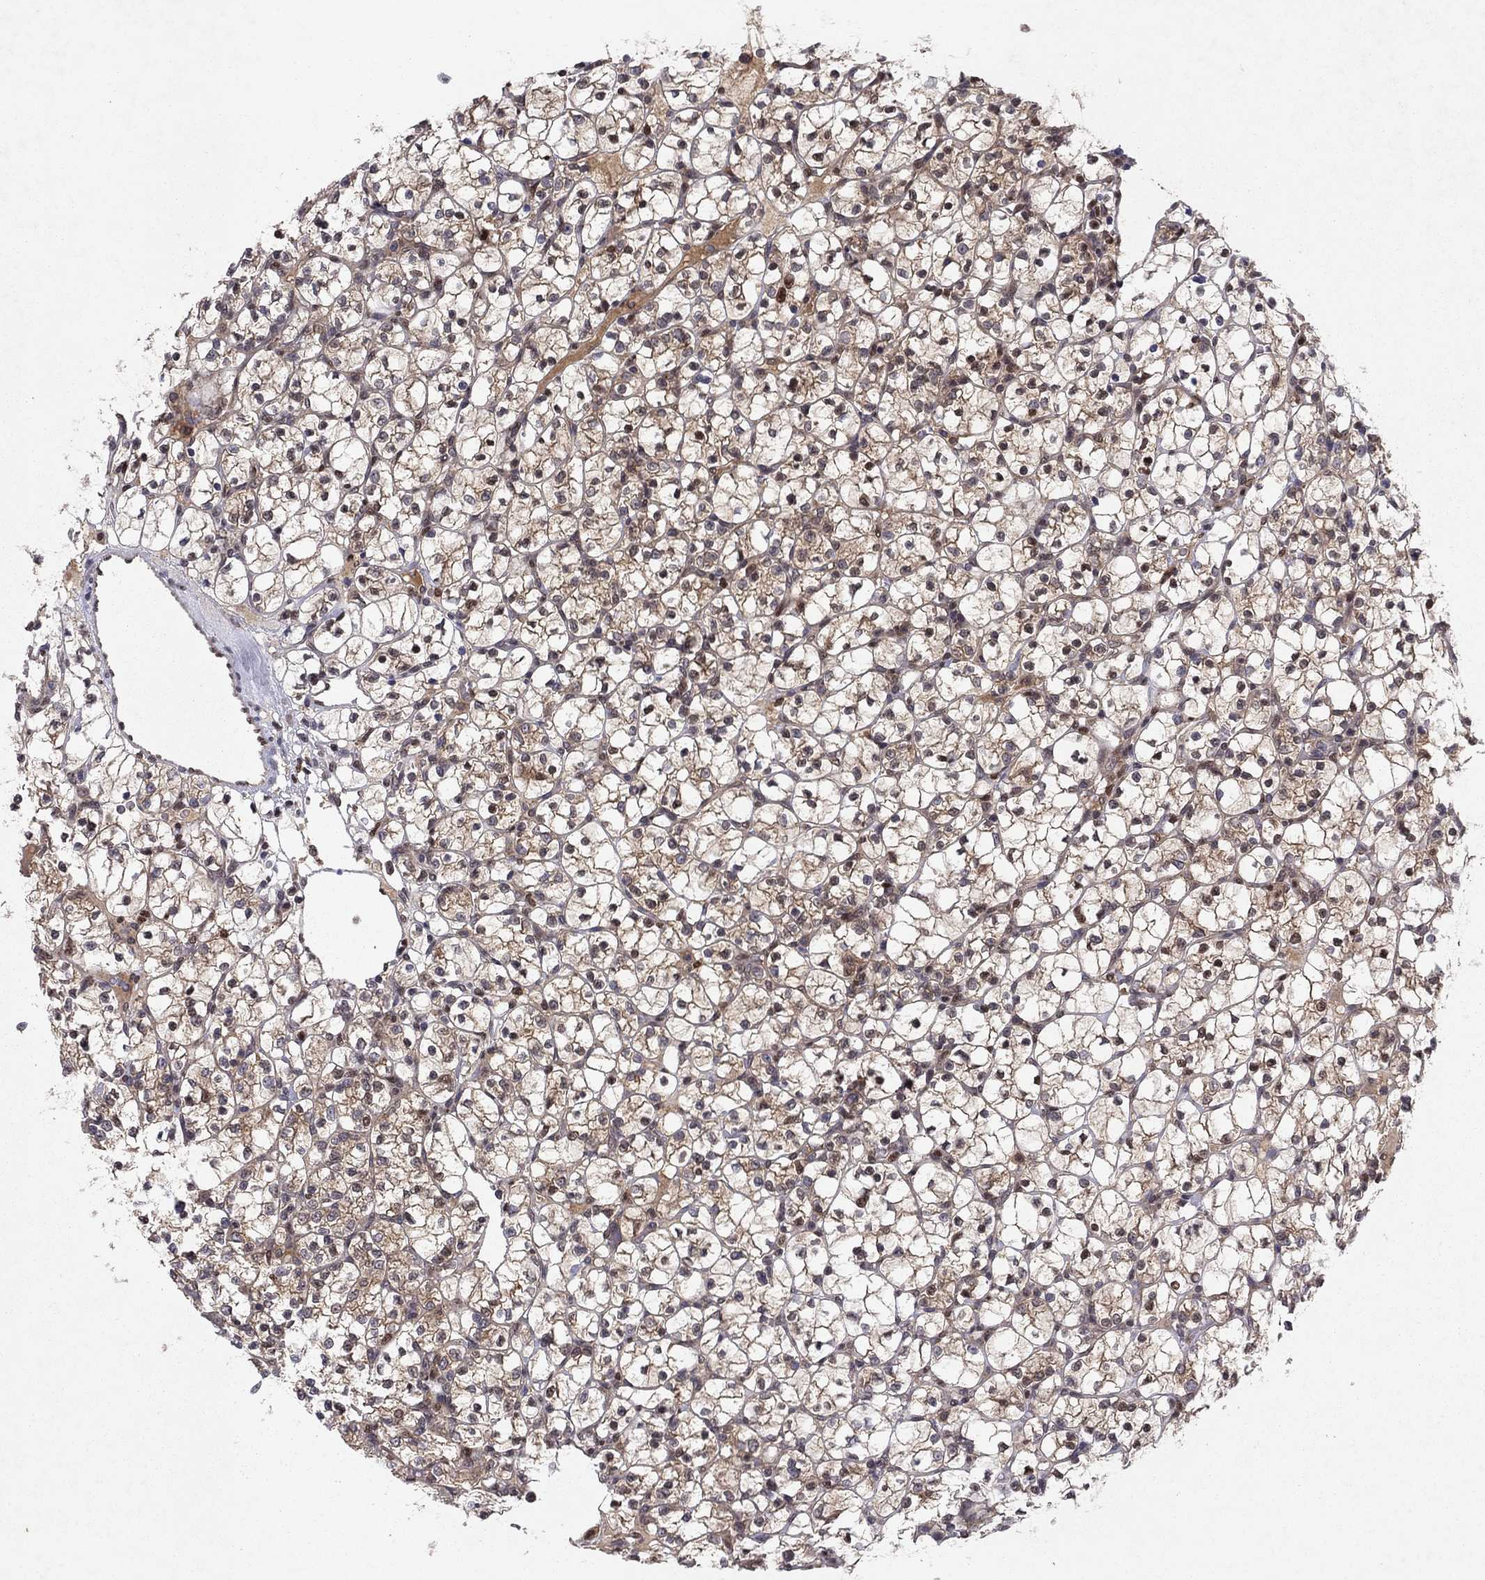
{"staining": {"intensity": "moderate", "quantity": "25%-75%", "location": "cytoplasmic/membranous"}, "tissue": "renal cancer", "cell_type": "Tumor cells", "image_type": "cancer", "snomed": [{"axis": "morphology", "description": "Adenocarcinoma, NOS"}, {"axis": "topography", "description": "Kidney"}], "caption": "Immunohistochemistry (IHC) of human renal cancer demonstrates medium levels of moderate cytoplasmic/membranous positivity in about 25%-75% of tumor cells. Using DAB (3,3'-diaminobenzidine) (brown) and hematoxylin (blue) stains, captured at high magnification using brightfield microscopy.", "gene": "CRTC1", "patient": {"sex": "female", "age": 89}}